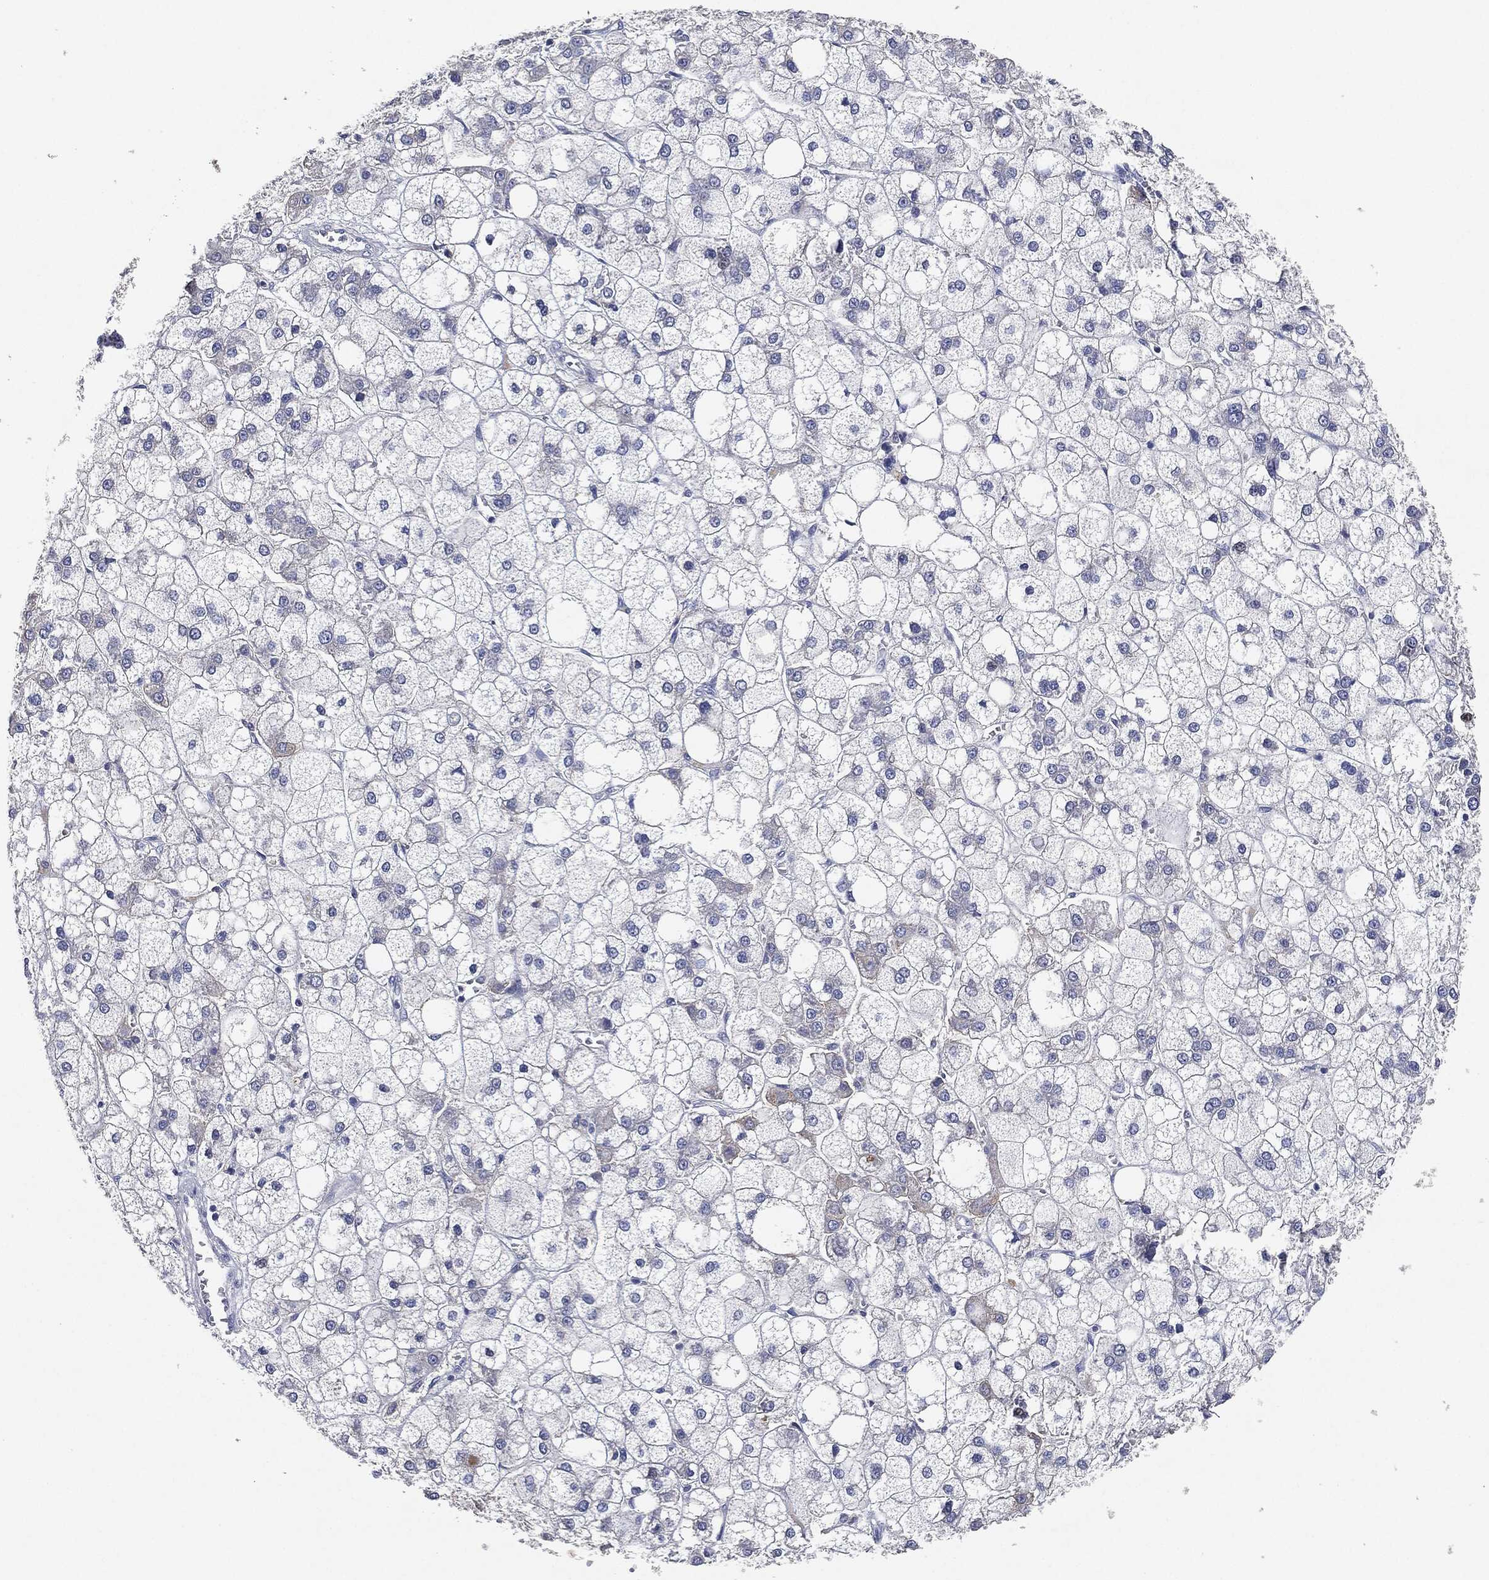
{"staining": {"intensity": "negative", "quantity": "none", "location": "none"}, "tissue": "liver cancer", "cell_type": "Tumor cells", "image_type": "cancer", "snomed": [{"axis": "morphology", "description": "Carcinoma, Hepatocellular, NOS"}, {"axis": "topography", "description": "Liver"}], "caption": "The photomicrograph reveals no significant positivity in tumor cells of liver hepatocellular carcinoma.", "gene": "NTRK1", "patient": {"sex": "male", "age": 73}}